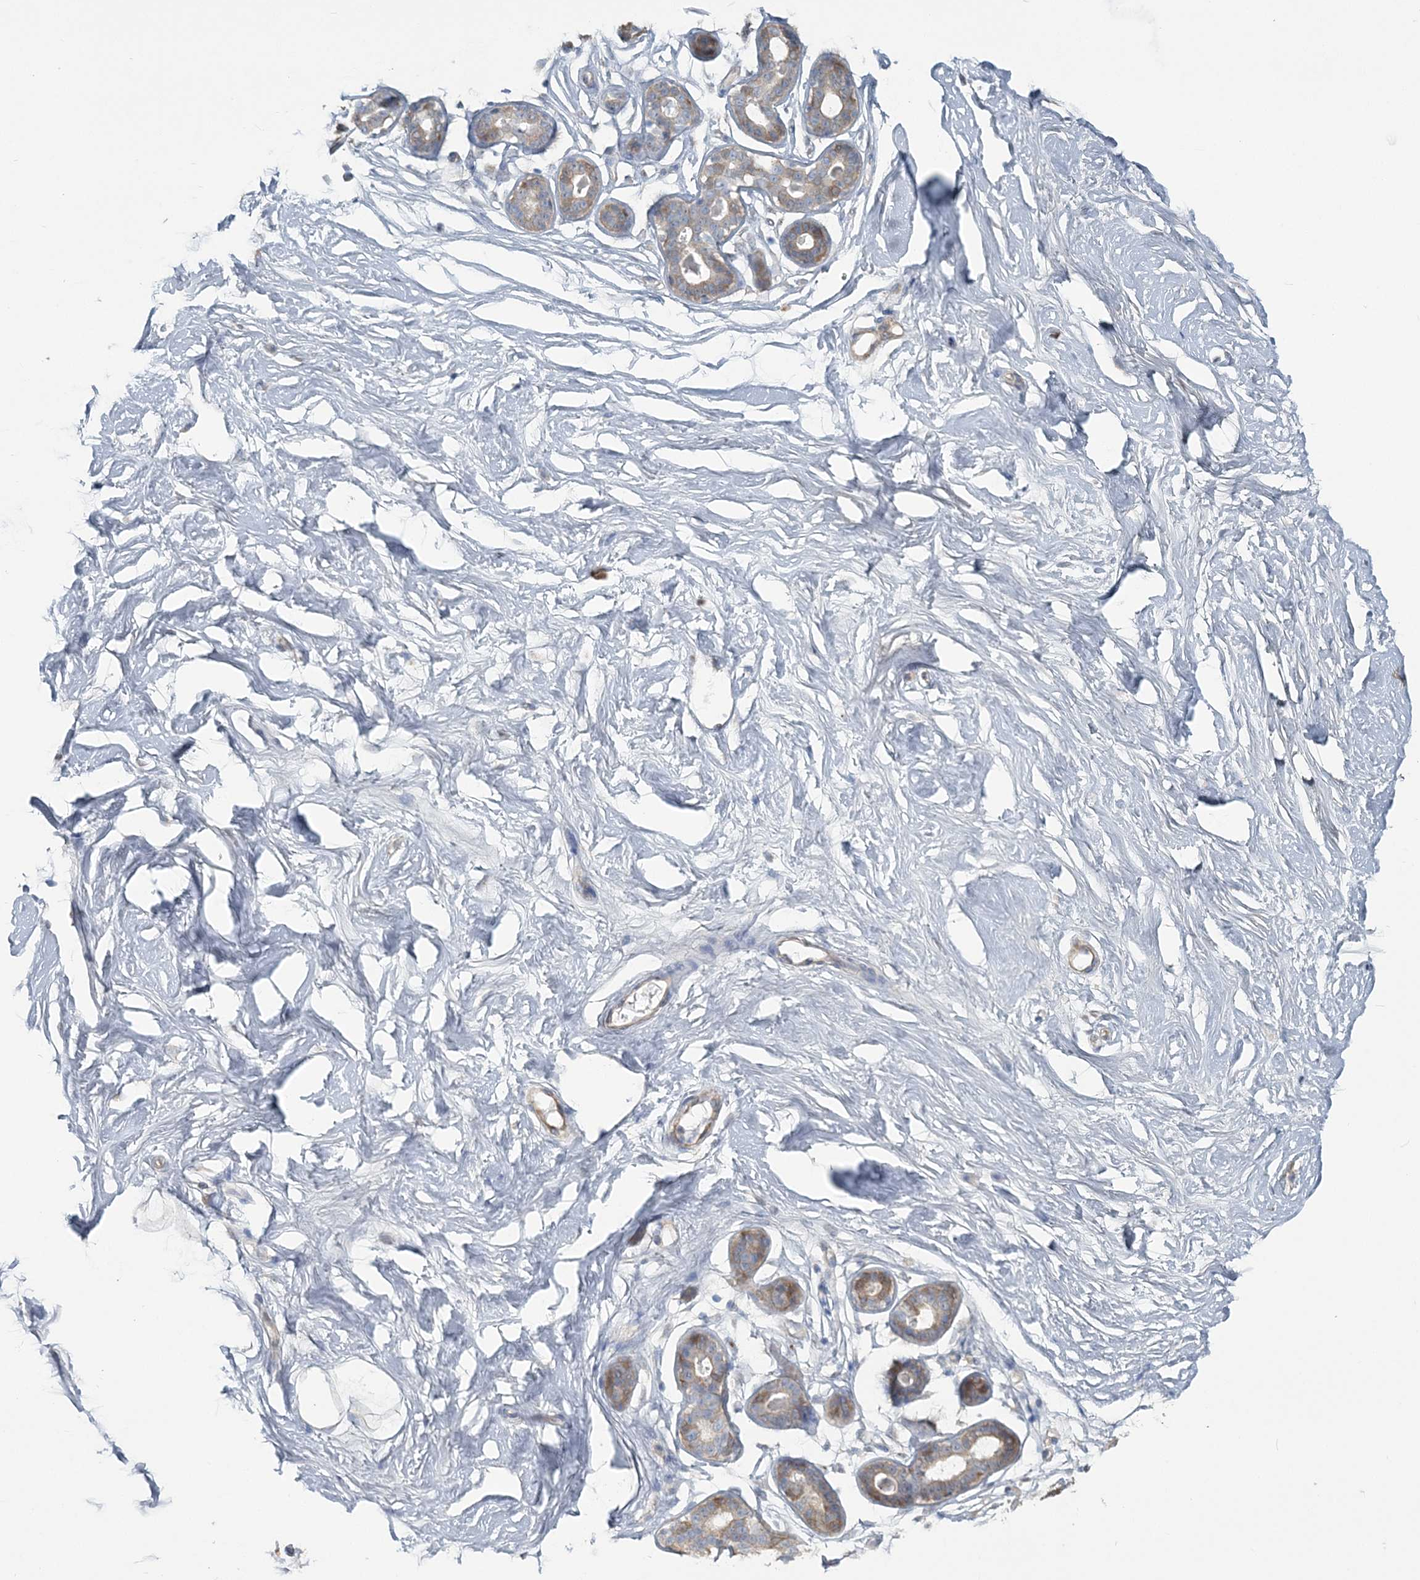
{"staining": {"intensity": "negative", "quantity": "none", "location": "none"}, "tissue": "breast", "cell_type": "Adipocytes", "image_type": "normal", "snomed": [{"axis": "morphology", "description": "Normal tissue, NOS"}, {"axis": "morphology", "description": "Adenoma, NOS"}, {"axis": "topography", "description": "Breast"}], "caption": "A high-resolution photomicrograph shows IHC staining of normal breast, which exhibits no significant positivity in adipocytes.", "gene": "CMBL", "patient": {"sex": "female", "age": 23}}